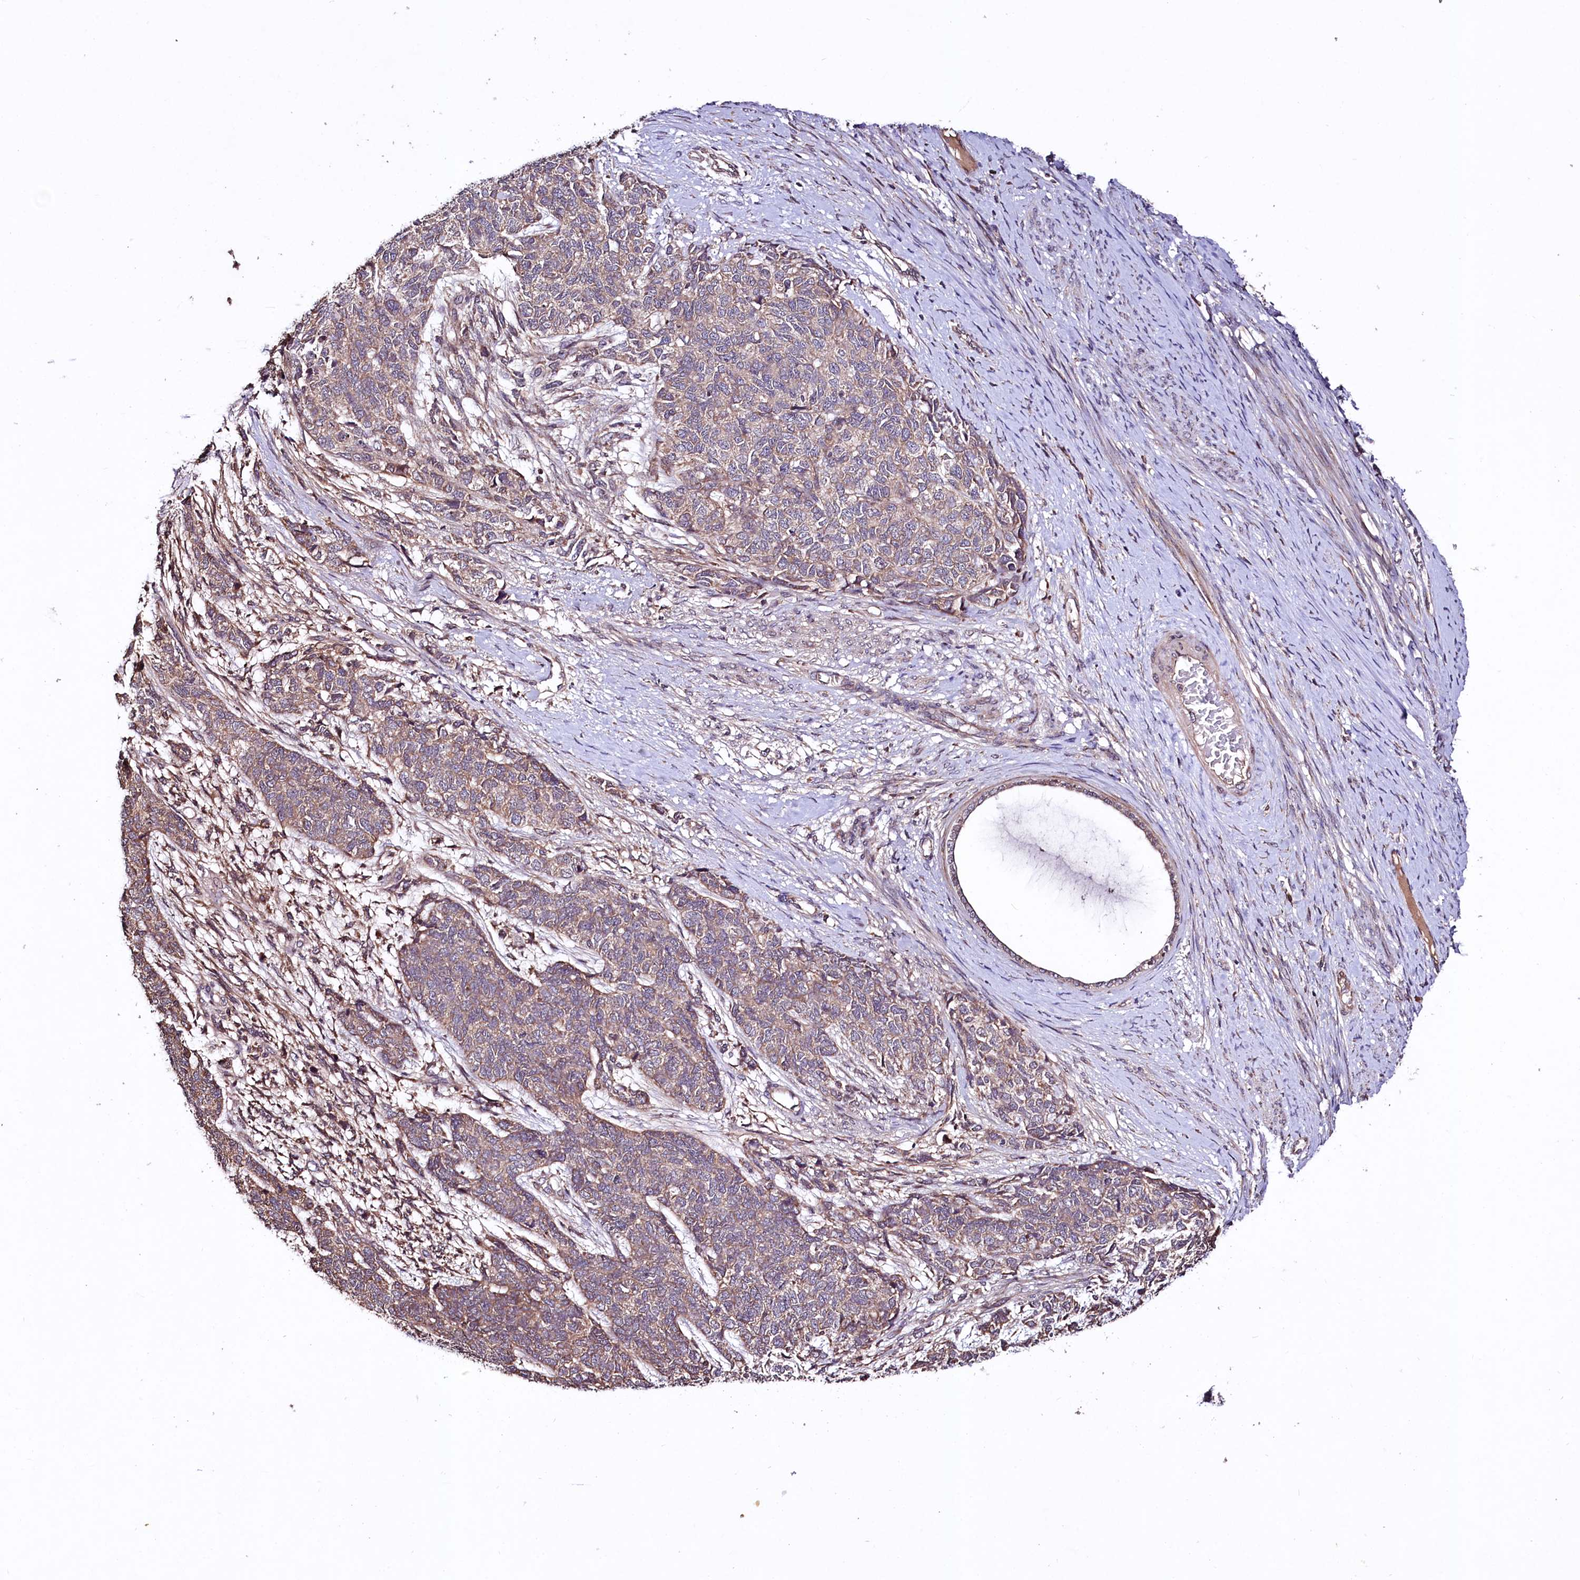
{"staining": {"intensity": "weak", "quantity": ">75%", "location": "cytoplasmic/membranous"}, "tissue": "cervical cancer", "cell_type": "Tumor cells", "image_type": "cancer", "snomed": [{"axis": "morphology", "description": "Squamous cell carcinoma, NOS"}, {"axis": "topography", "description": "Cervix"}], "caption": "About >75% of tumor cells in human cervical squamous cell carcinoma display weak cytoplasmic/membranous protein staining as visualized by brown immunohistochemical staining.", "gene": "TNPO3", "patient": {"sex": "female", "age": 63}}